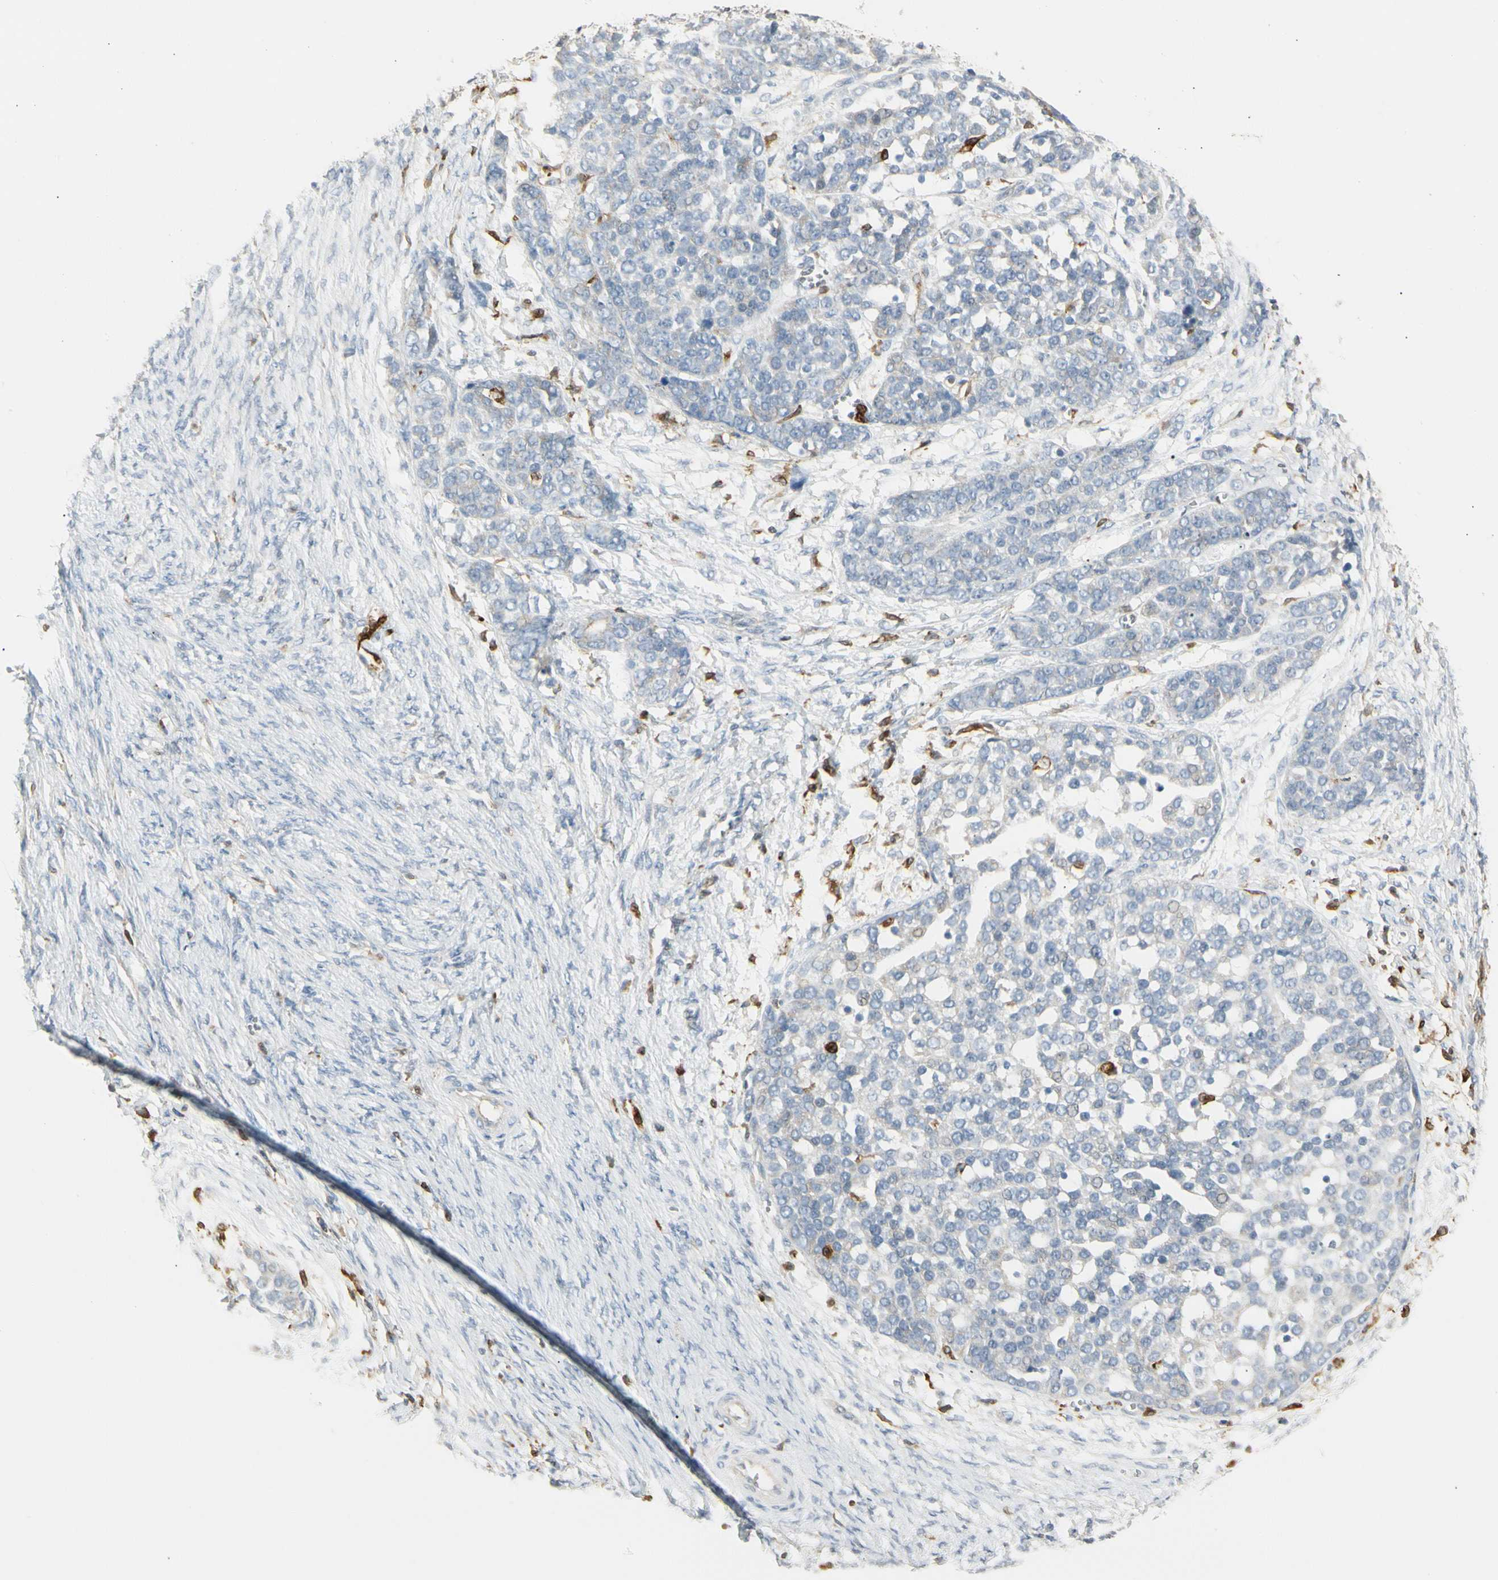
{"staining": {"intensity": "negative", "quantity": "none", "location": "none"}, "tissue": "ovarian cancer", "cell_type": "Tumor cells", "image_type": "cancer", "snomed": [{"axis": "morphology", "description": "Cystadenocarcinoma, serous, NOS"}, {"axis": "topography", "description": "Ovary"}], "caption": "Human ovarian serous cystadenocarcinoma stained for a protein using IHC demonstrates no expression in tumor cells.", "gene": "ITGB2", "patient": {"sex": "female", "age": 44}}